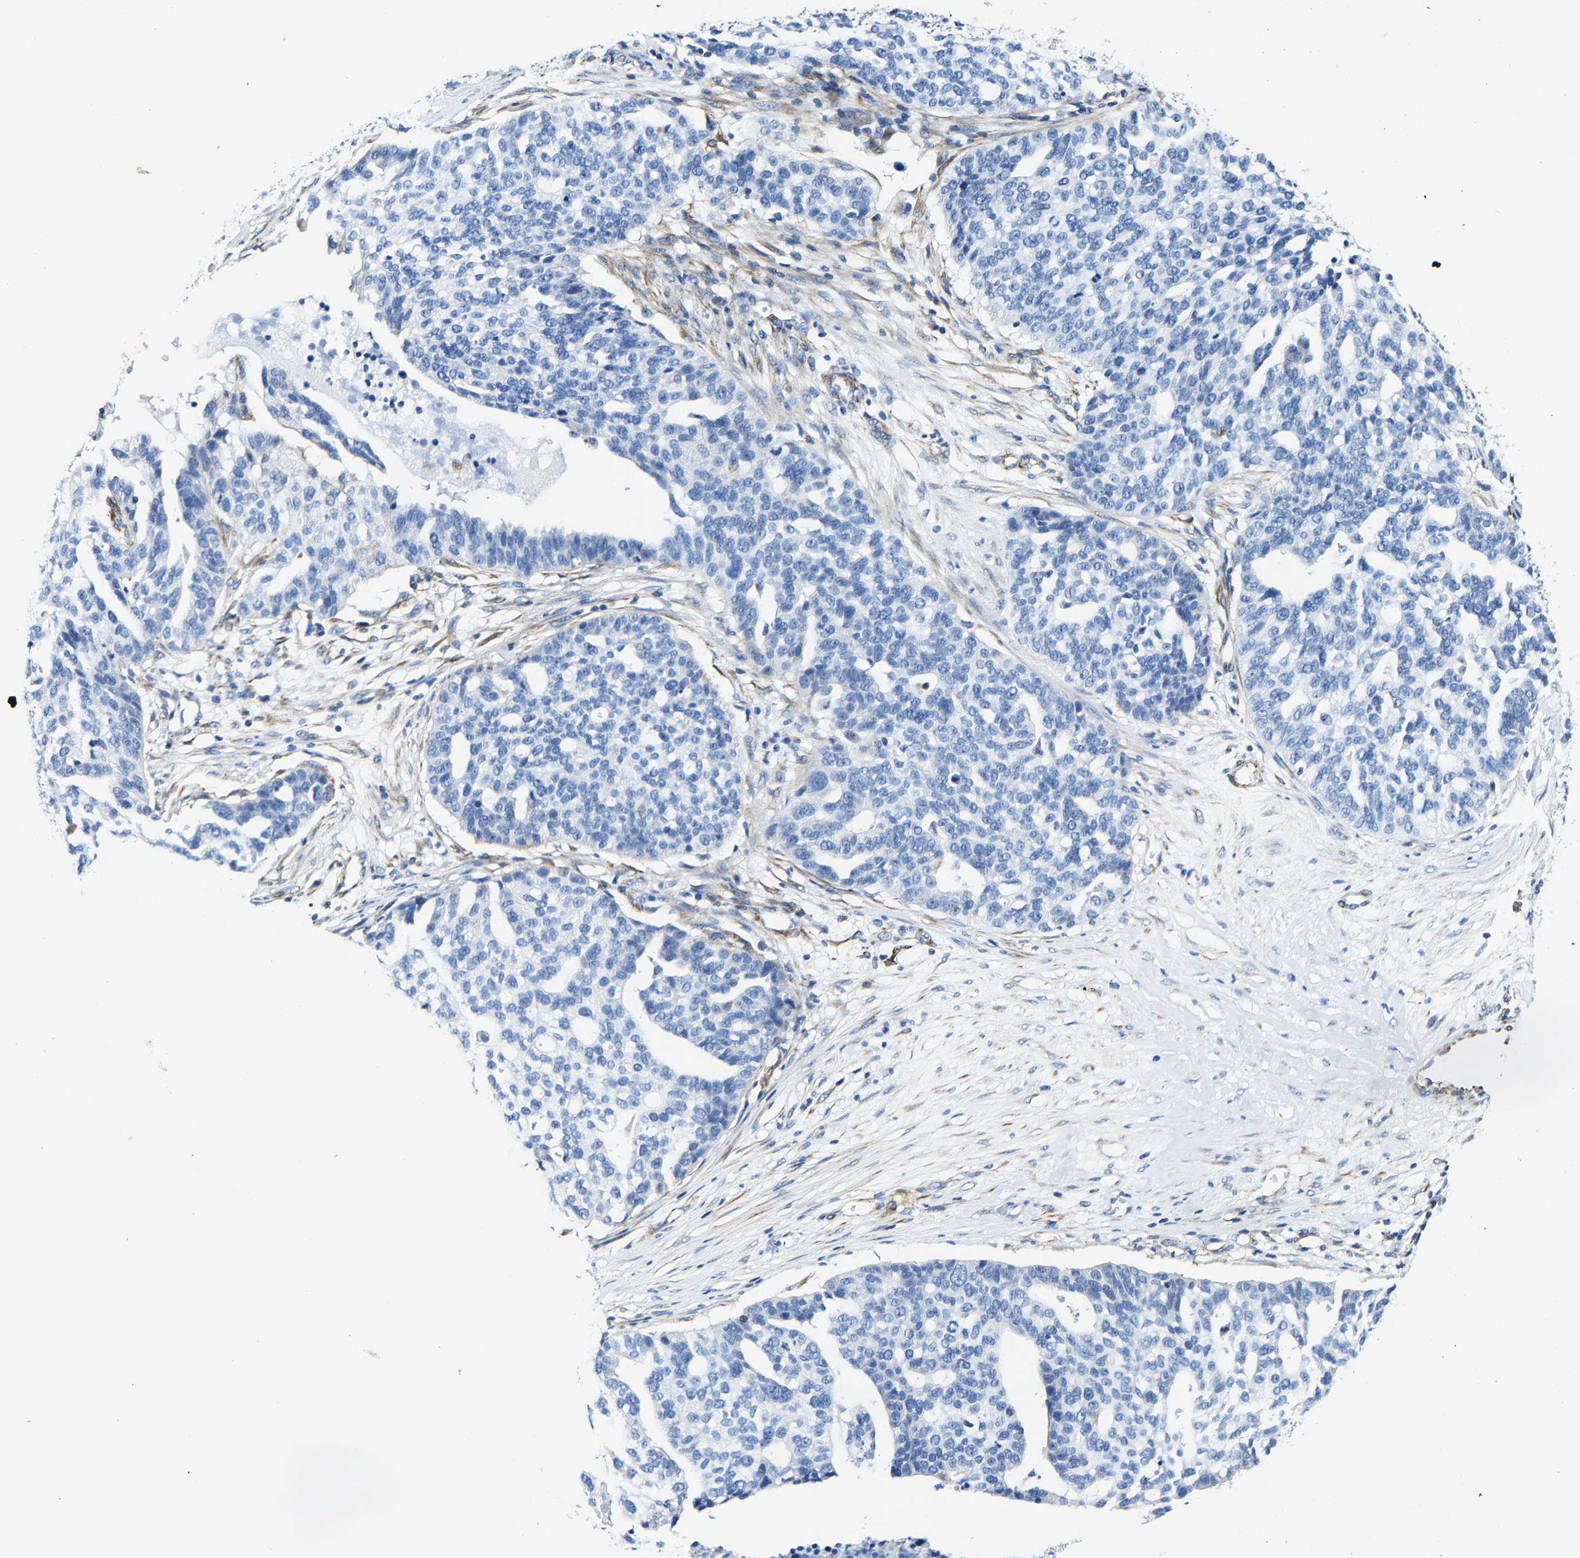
{"staining": {"intensity": "negative", "quantity": "none", "location": "none"}, "tissue": "ovarian cancer", "cell_type": "Tumor cells", "image_type": "cancer", "snomed": [{"axis": "morphology", "description": "Cystadenocarcinoma, serous, NOS"}, {"axis": "topography", "description": "Ovary"}], "caption": "Tumor cells are negative for protein expression in human ovarian serous cystadenocarcinoma.", "gene": "MMEL1", "patient": {"sex": "female", "age": 59}}